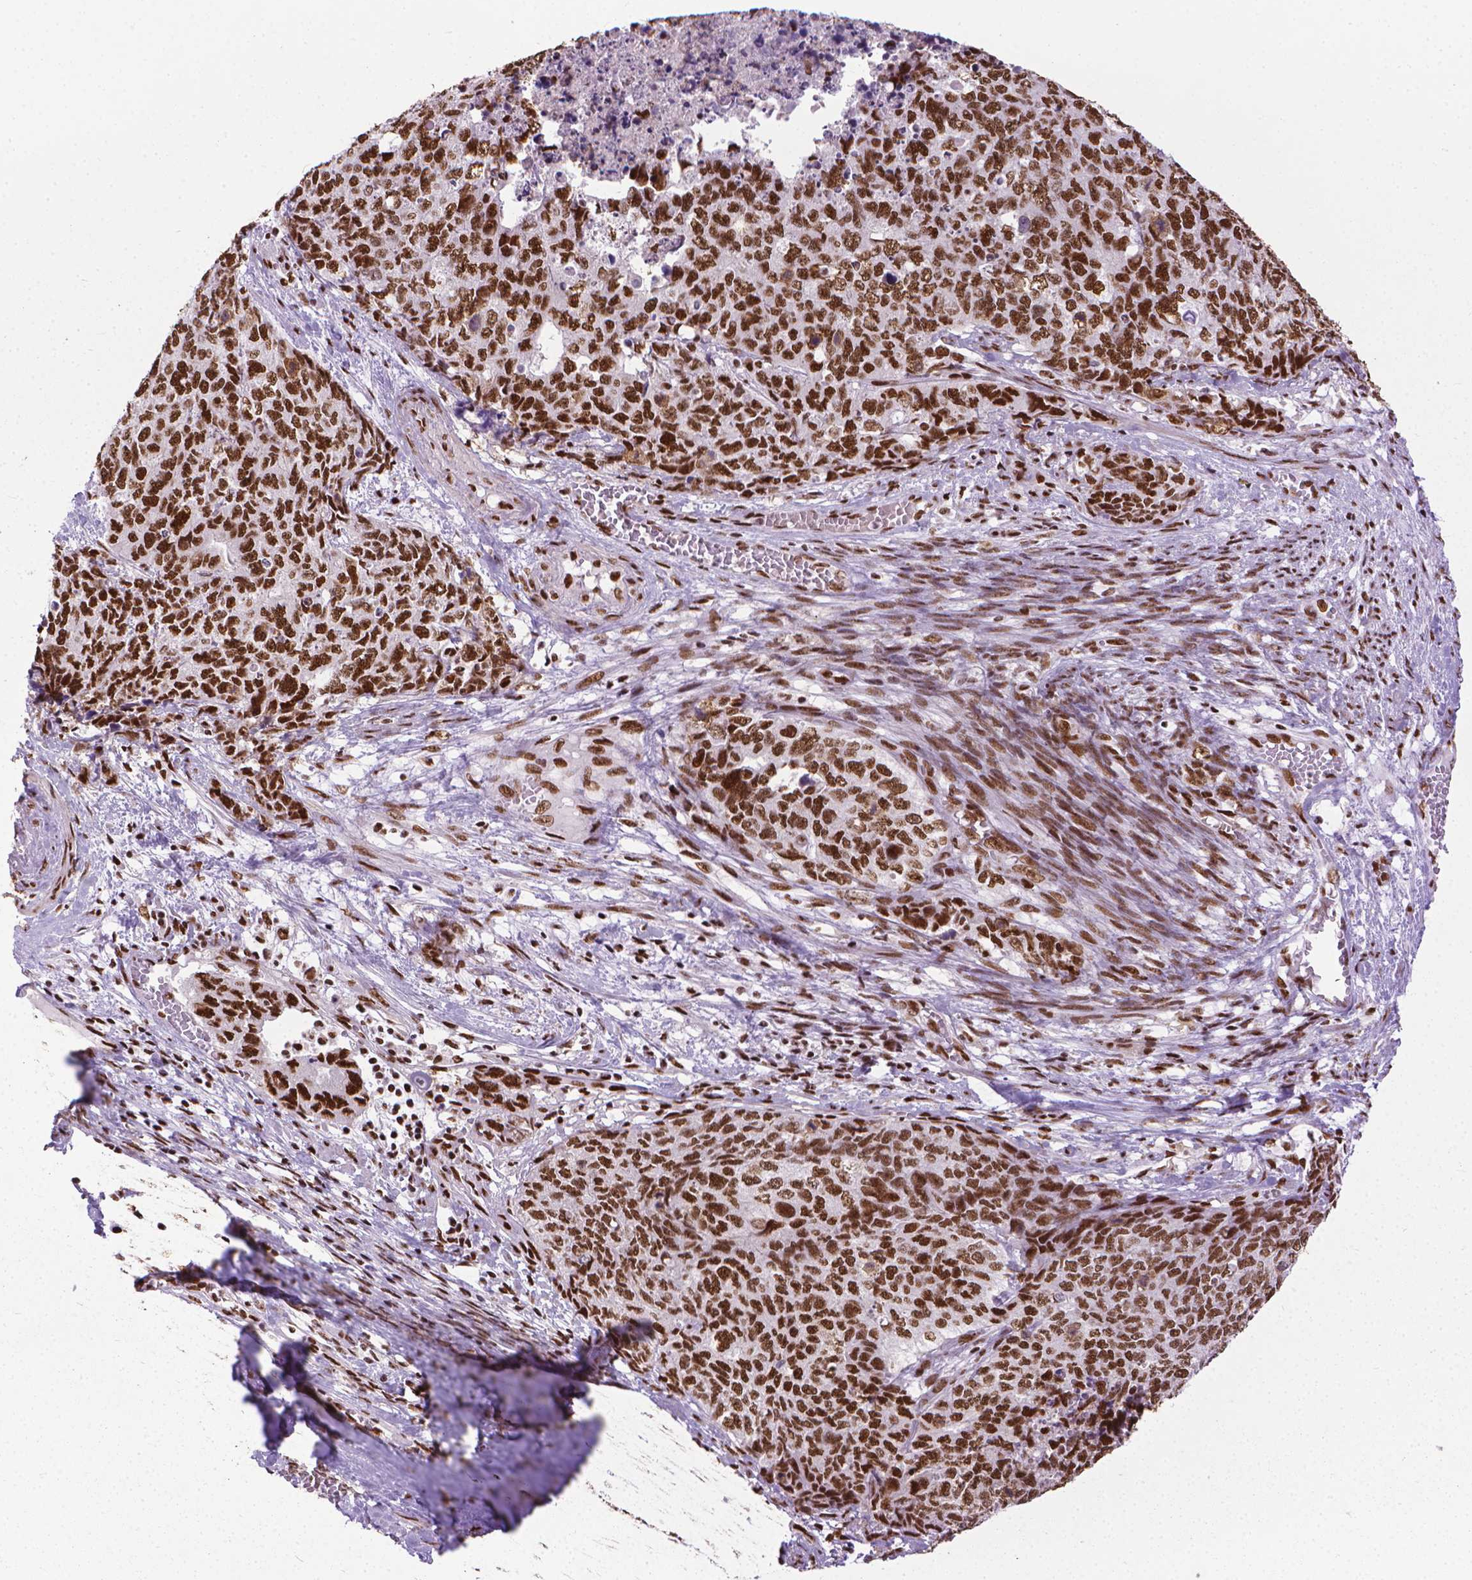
{"staining": {"intensity": "strong", "quantity": ">75%", "location": "nuclear"}, "tissue": "cervical cancer", "cell_type": "Tumor cells", "image_type": "cancer", "snomed": [{"axis": "morphology", "description": "Squamous cell carcinoma, NOS"}, {"axis": "topography", "description": "Cervix"}], "caption": "Immunohistochemical staining of cervical squamous cell carcinoma shows strong nuclear protein positivity in approximately >75% of tumor cells.", "gene": "AKAP8", "patient": {"sex": "female", "age": 63}}